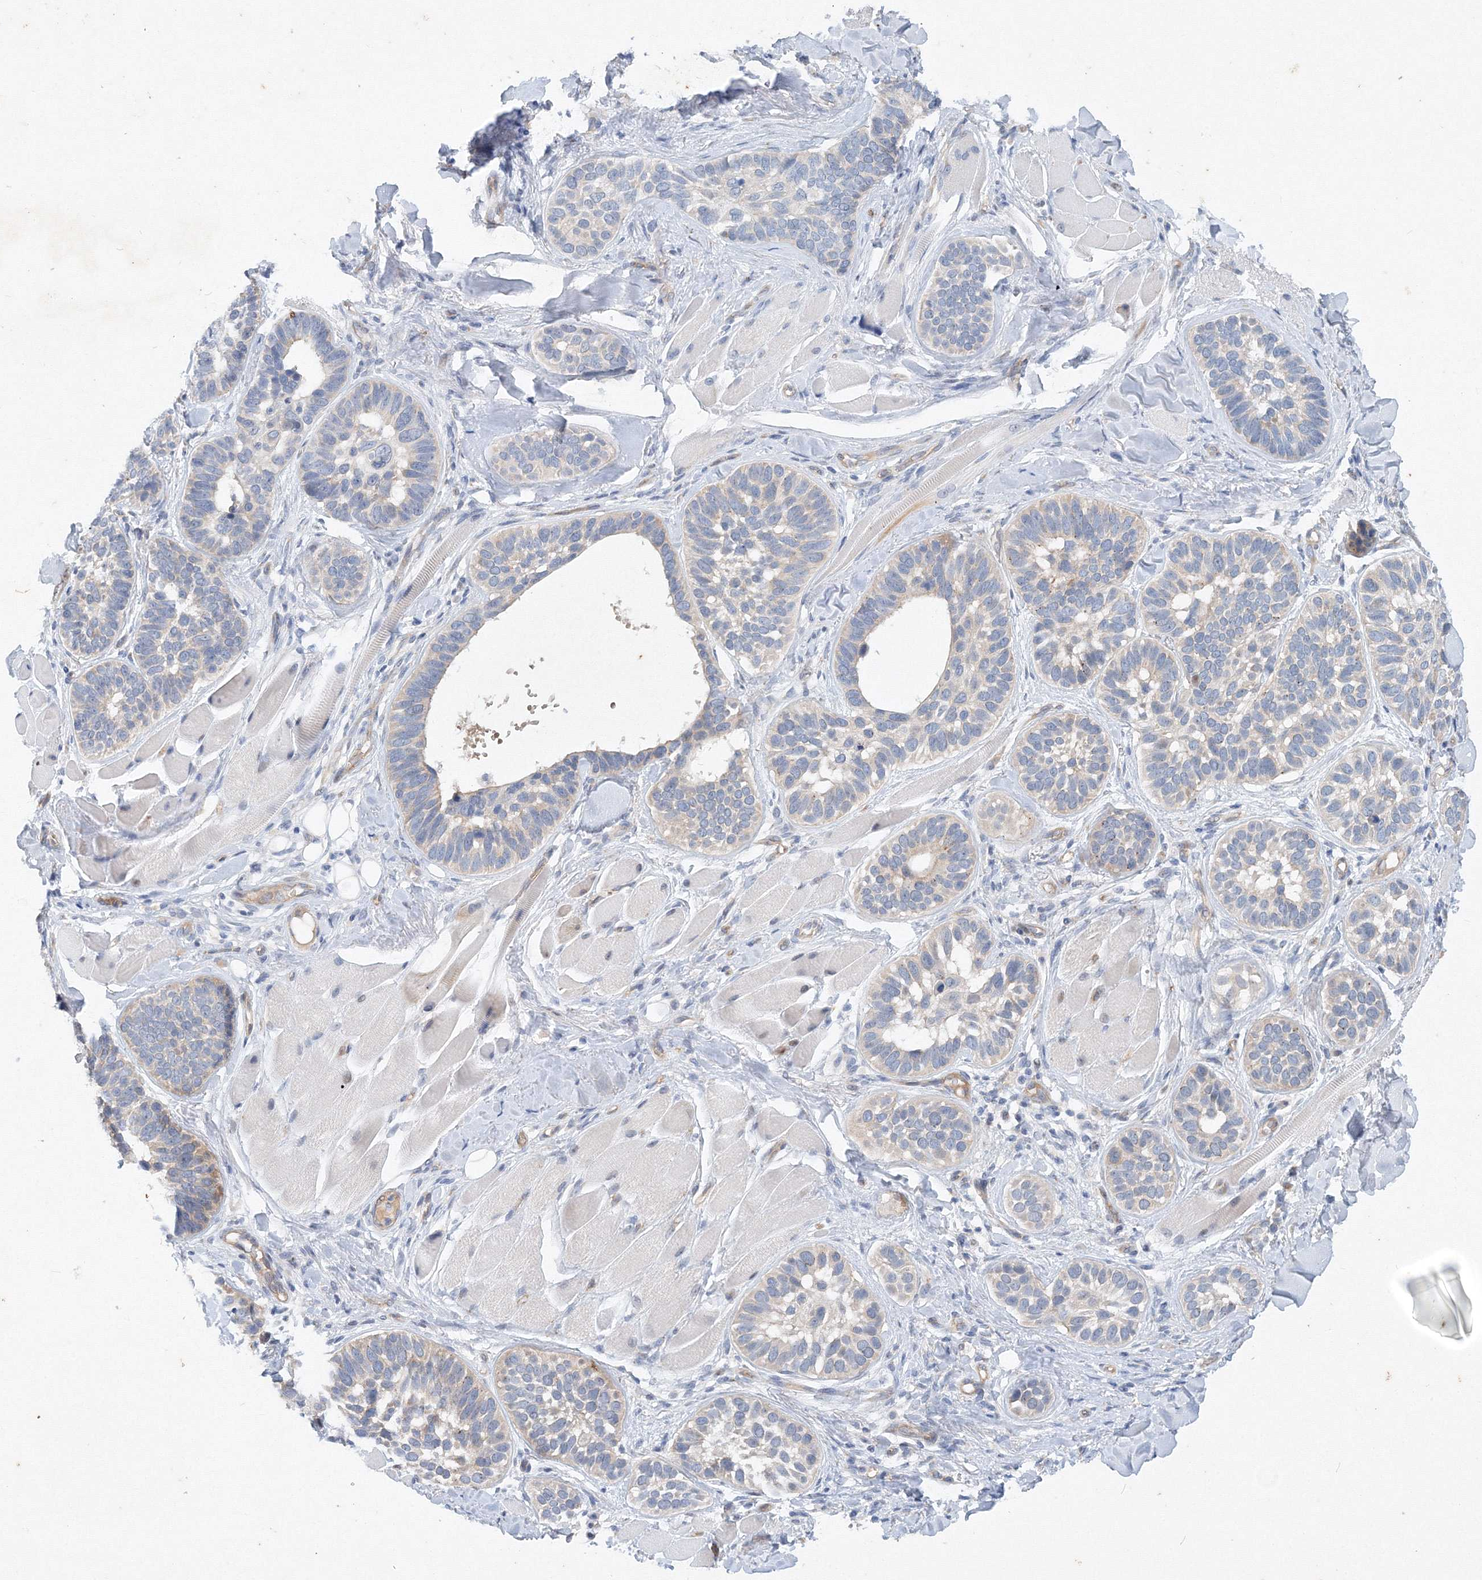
{"staining": {"intensity": "negative", "quantity": "none", "location": "none"}, "tissue": "skin cancer", "cell_type": "Tumor cells", "image_type": "cancer", "snomed": [{"axis": "morphology", "description": "Basal cell carcinoma"}, {"axis": "topography", "description": "Skin"}], "caption": "An image of human skin cancer is negative for staining in tumor cells.", "gene": "TANC1", "patient": {"sex": "male", "age": 62}}